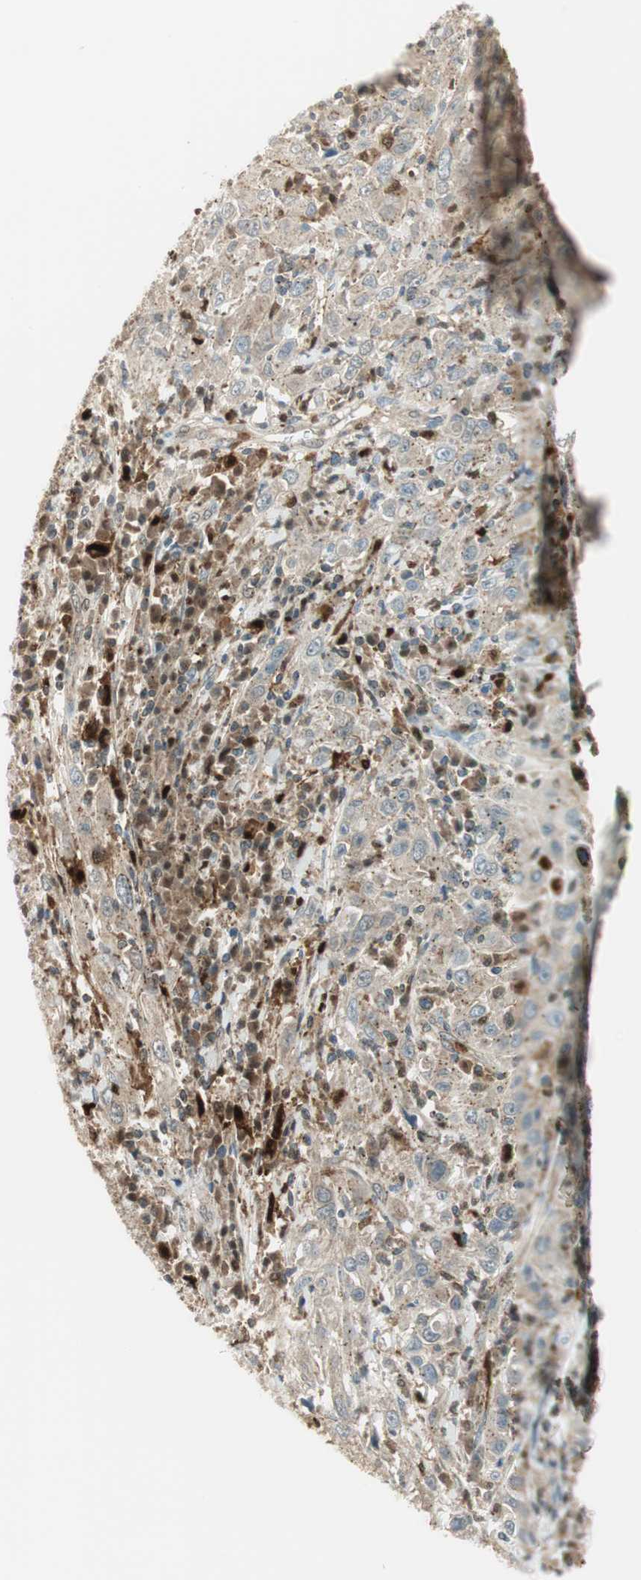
{"staining": {"intensity": "weak", "quantity": ">75%", "location": "cytoplasmic/membranous"}, "tissue": "cervical cancer", "cell_type": "Tumor cells", "image_type": "cancer", "snomed": [{"axis": "morphology", "description": "Squamous cell carcinoma, NOS"}, {"axis": "topography", "description": "Cervix"}], "caption": "There is low levels of weak cytoplasmic/membranous staining in tumor cells of cervical cancer (squamous cell carcinoma), as demonstrated by immunohistochemical staining (brown color).", "gene": "LTA4H", "patient": {"sex": "female", "age": 46}}